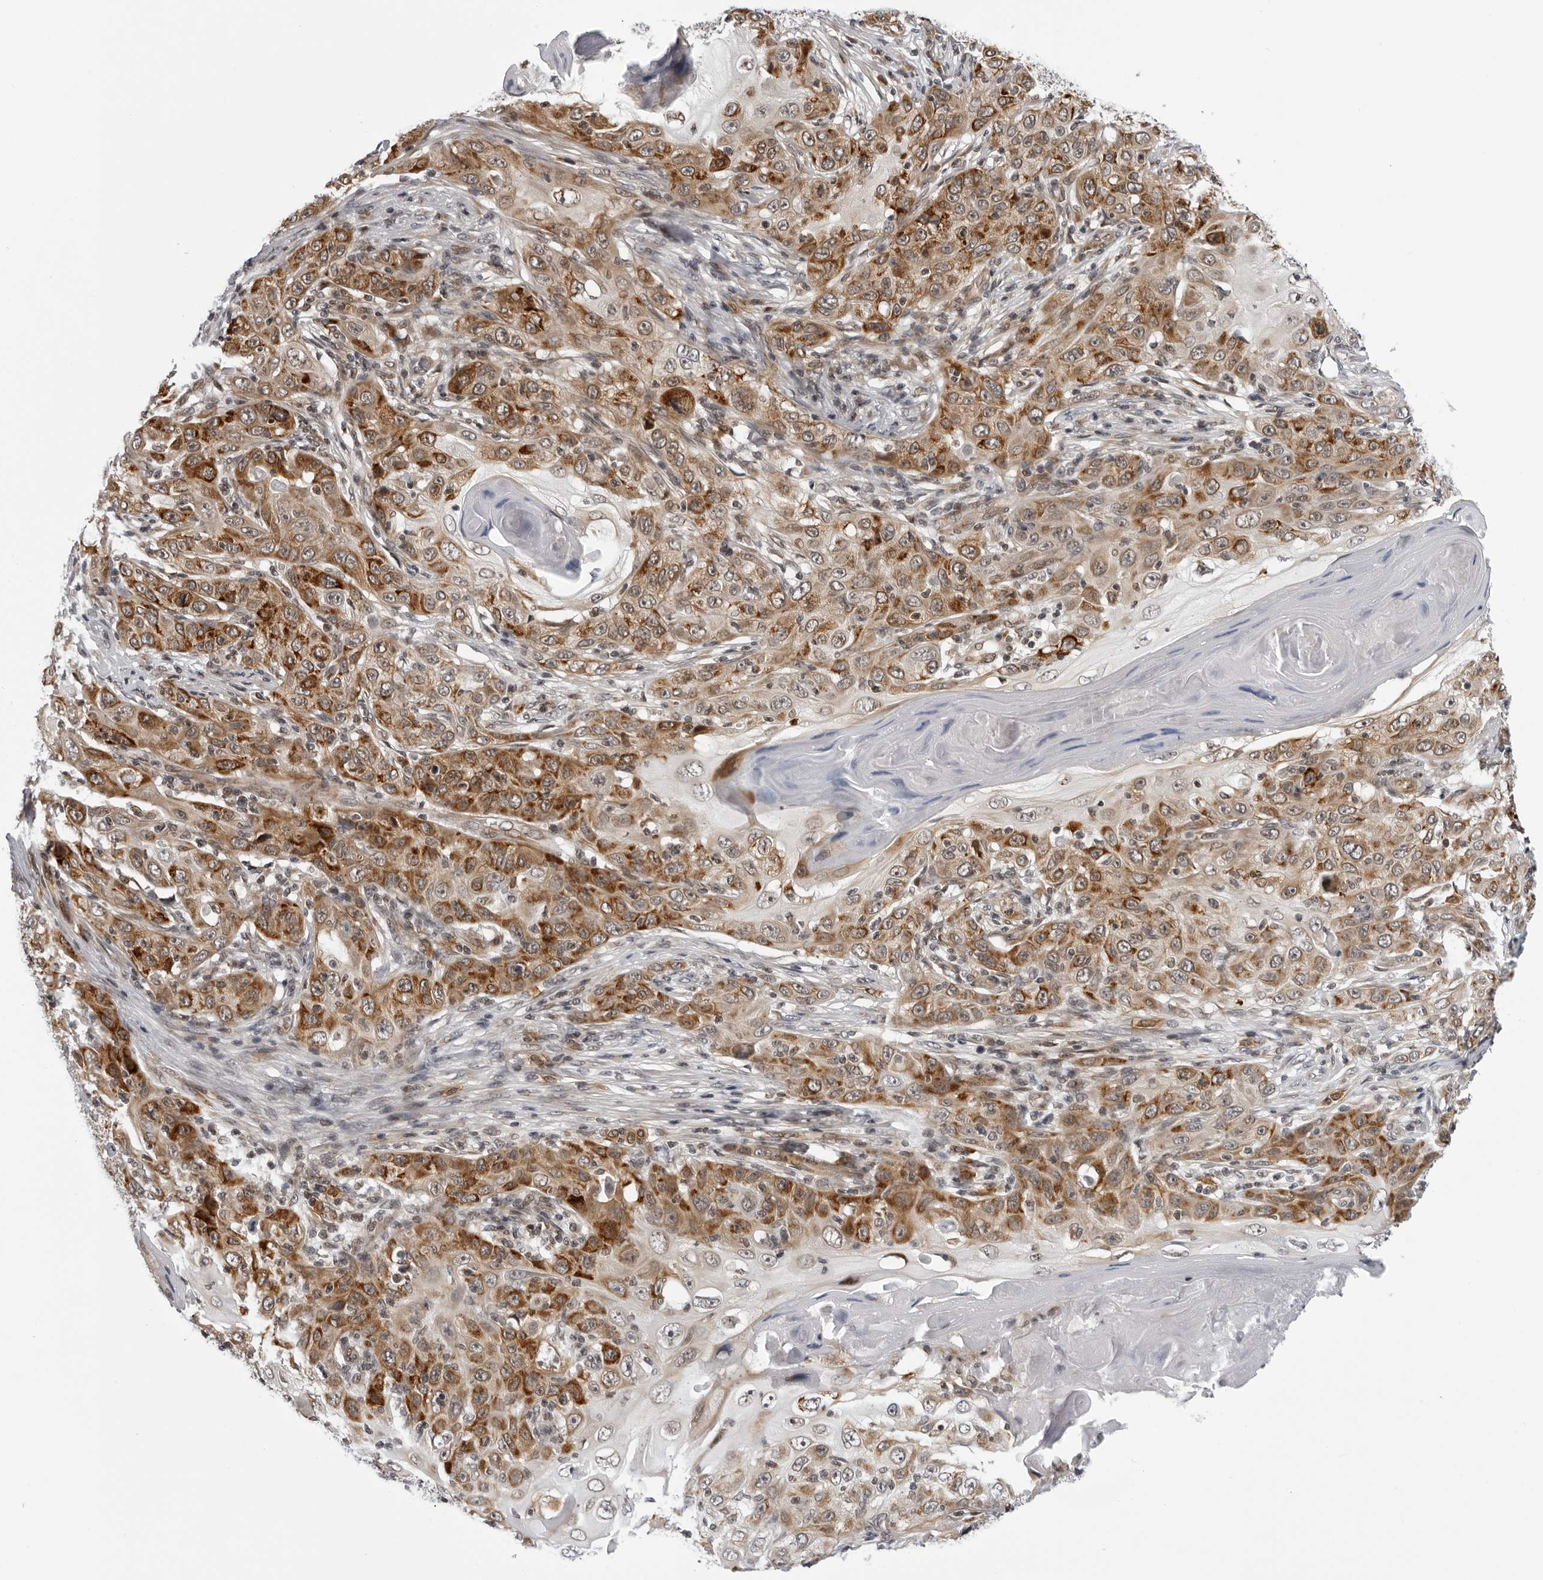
{"staining": {"intensity": "strong", "quantity": ">75%", "location": "cytoplasmic/membranous"}, "tissue": "skin cancer", "cell_type": "Tumor cells", "image_type": "cancer", "snomed": [{"axis": "morphology", "description": "Squamous cell carcinoma, NOS"}, {"axis": "topography", "description": "Skin"}], "caption": "The immunohistochemical stain shows strong cytoplasmic/membranous expression in tumor cells of squamous cell carcinoma (skin) tissue. The protein of interest is shown in brown color, while the nuclei are stained blue.", "gene": "GCSAML", "patient": {"sex": "female", "age": 88}}